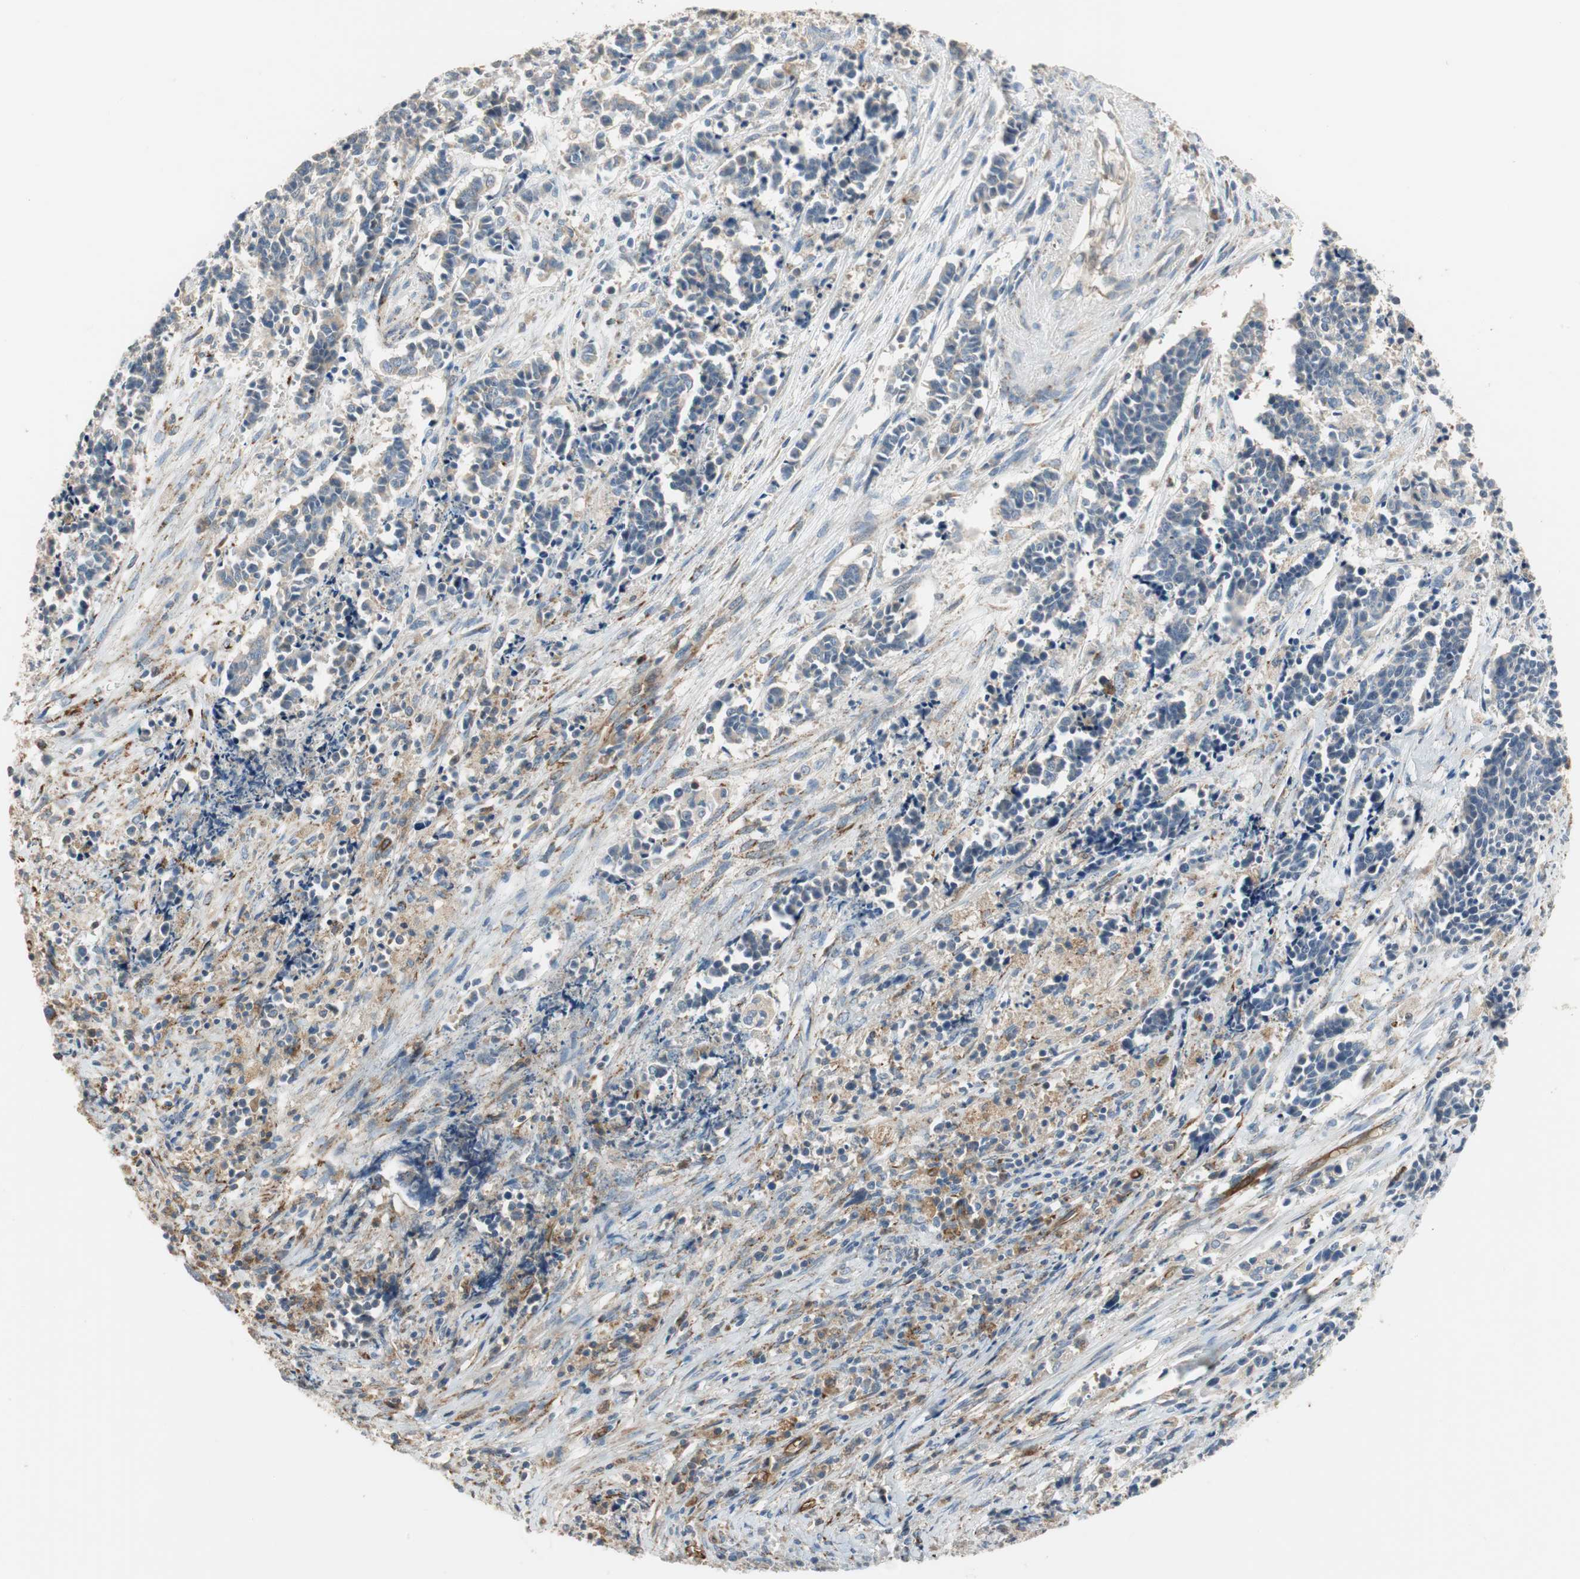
{"staining": {"intensity": "negative", "quantity": "none", "location": "none"}, "tissue": "cervical cancer", "cell_type": "Tumor cells", "image_type": "cancer", "snomed": [{"axis": "morphology", "description": "Squamous cell carcinoma, NOS"}, {"axis": "topography", "description": "Cervix"}], "caption": "Cervical cancer was stained to show a protein in brown. There is no significant expression in tumor cells. (Stains: DAB immunohistochemistry with hematoxylin counter stain, Microscopy: brightfield microscopy at high magnification).", "gene": "ALPL", "patient": {"sex": "female", "age": 35}}